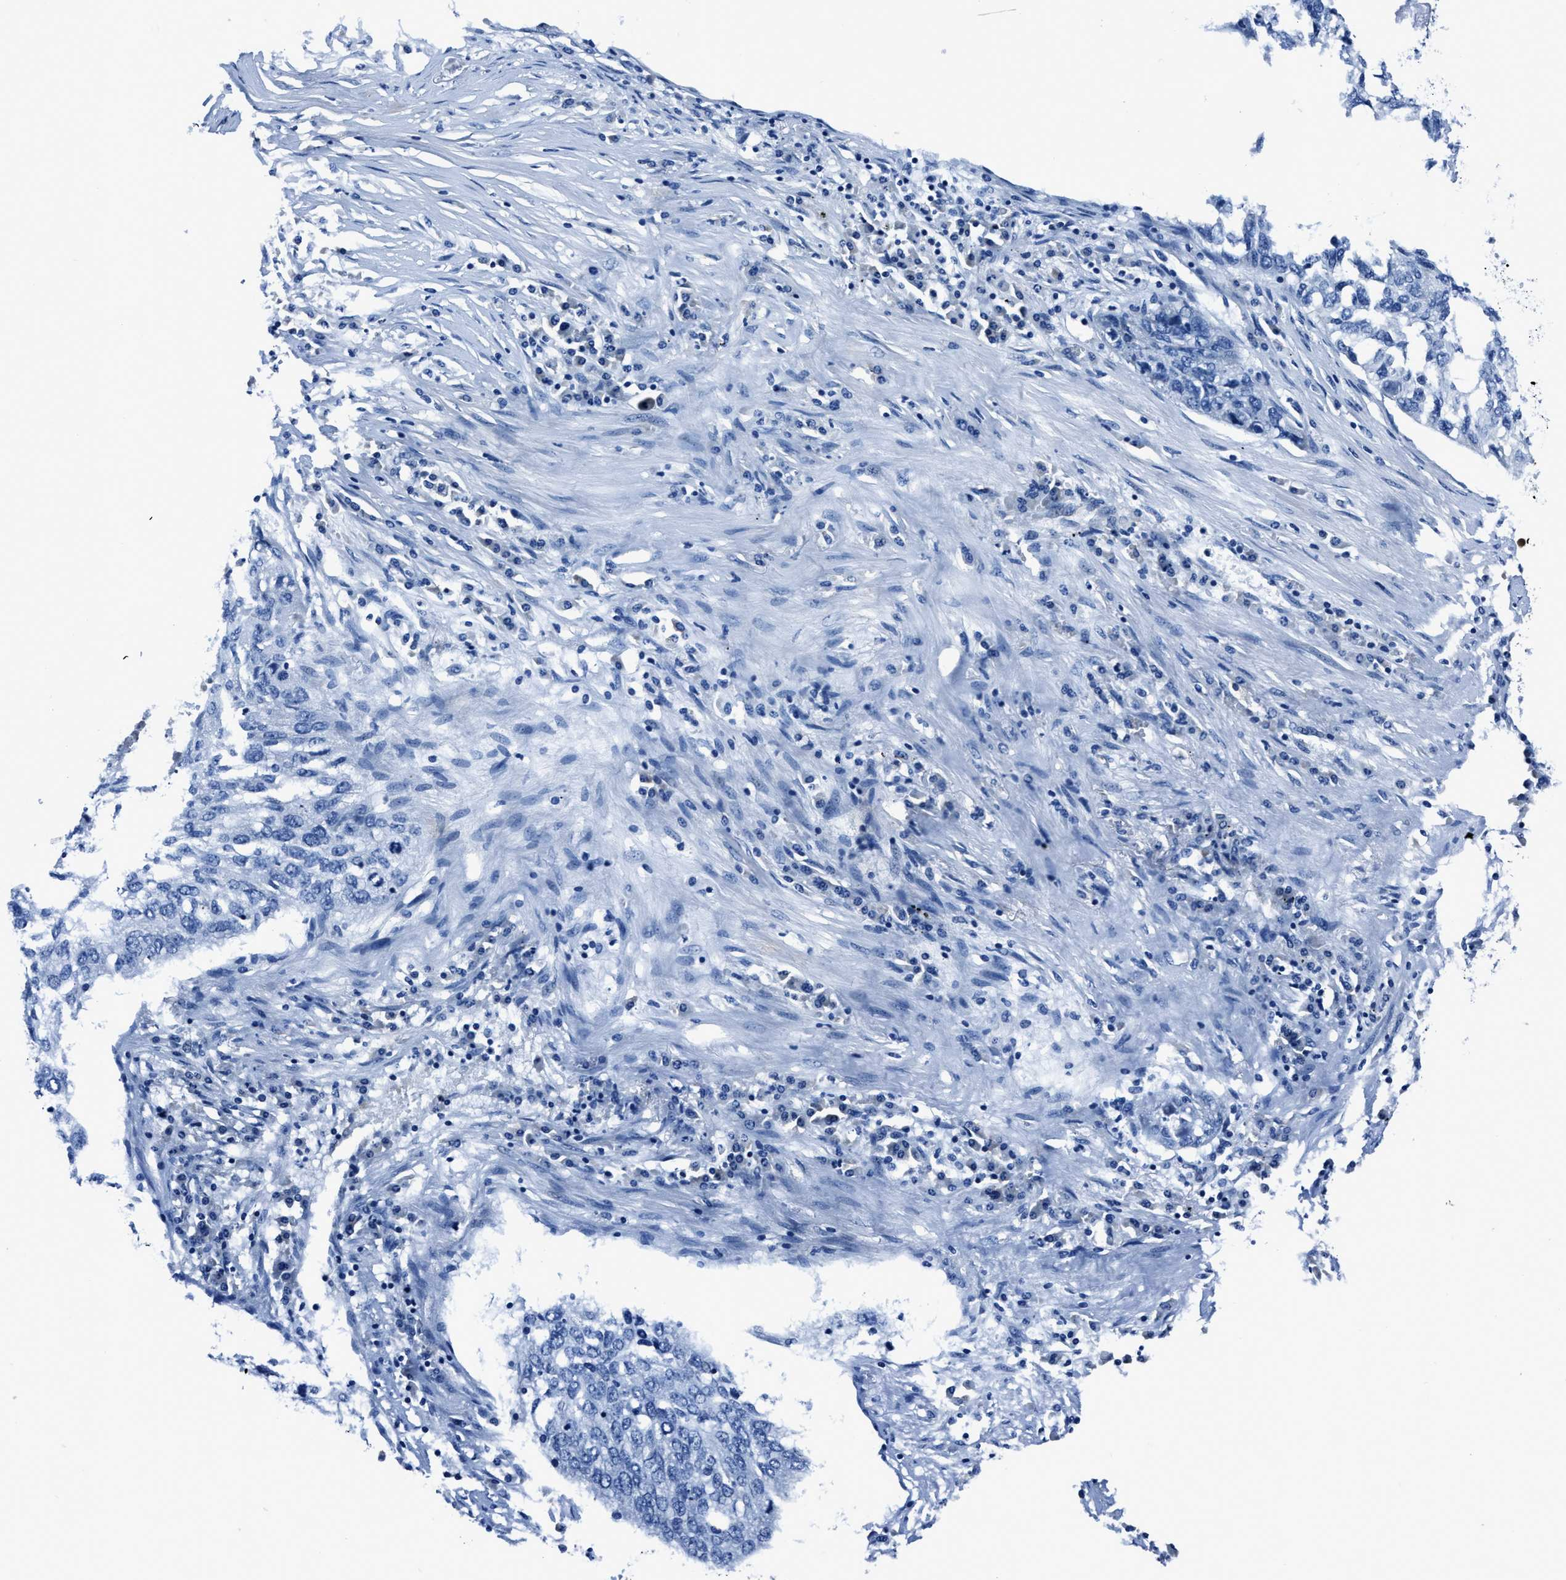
{"staining": {"intensity": "negative", "quantity": "none", "location": "none"}, "tissue": "lung cancer", "cell_type": "Tumor cells", "image_type": "cancer", "snomed": [{"axis": "morphology", "description": "Squamous cell carcinoma, NOS"}, {"axis": "topography", "description": "Lung"}], "caption": "There is no significant expression in tumor cells of lung cancer (squamous cell carcinoma). (Brightfield microscopy of DAB (3,3'-diaminobenzidine) IHC at high magnification).", "gene": "LMO7", "patient": {"sex": "female", "age": 63}}